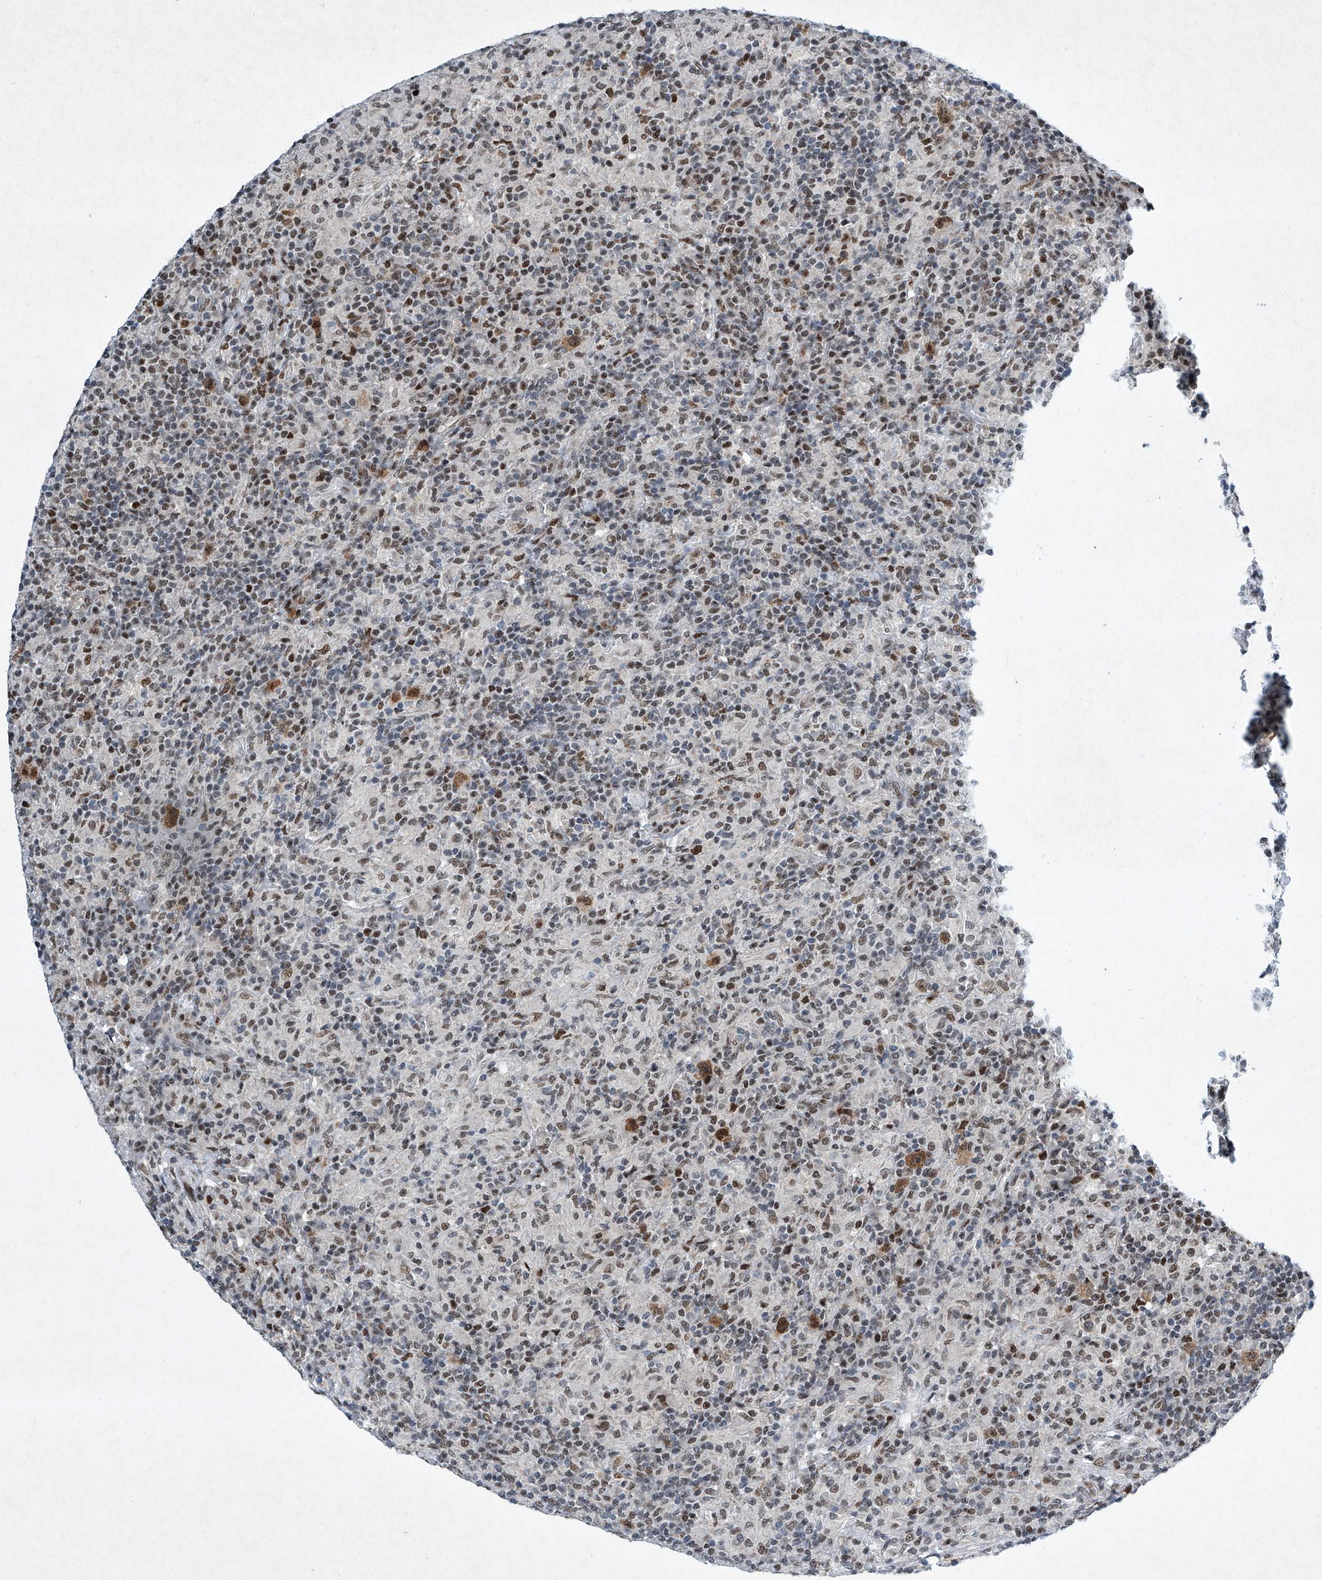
{"staining": {"intensity": "moderate", "quantity": ">75%", "location": "cytoplasmic/membranous,nuclear"}, "tissue": "lymphoma", "cell_type": "Tumor cells", "image_type": "cancer", "snomed": [{"axis": "morphology", "description": "Hodgkin's disease, NOS"}, {"axis": "topography", "description": "Lymph node"}], "caption": "High-magnification brightfield microscopy of Hodgkin's disease stained with DAB (brown) and counterstained with hematoxylin (blue). tumor cells exhibit moderate cytoplasmic/membranous and nuclear expression is present in approximately>75% of cells.", "gene": "TFDP1", "patient": {"sex": "male", "age": 70}}